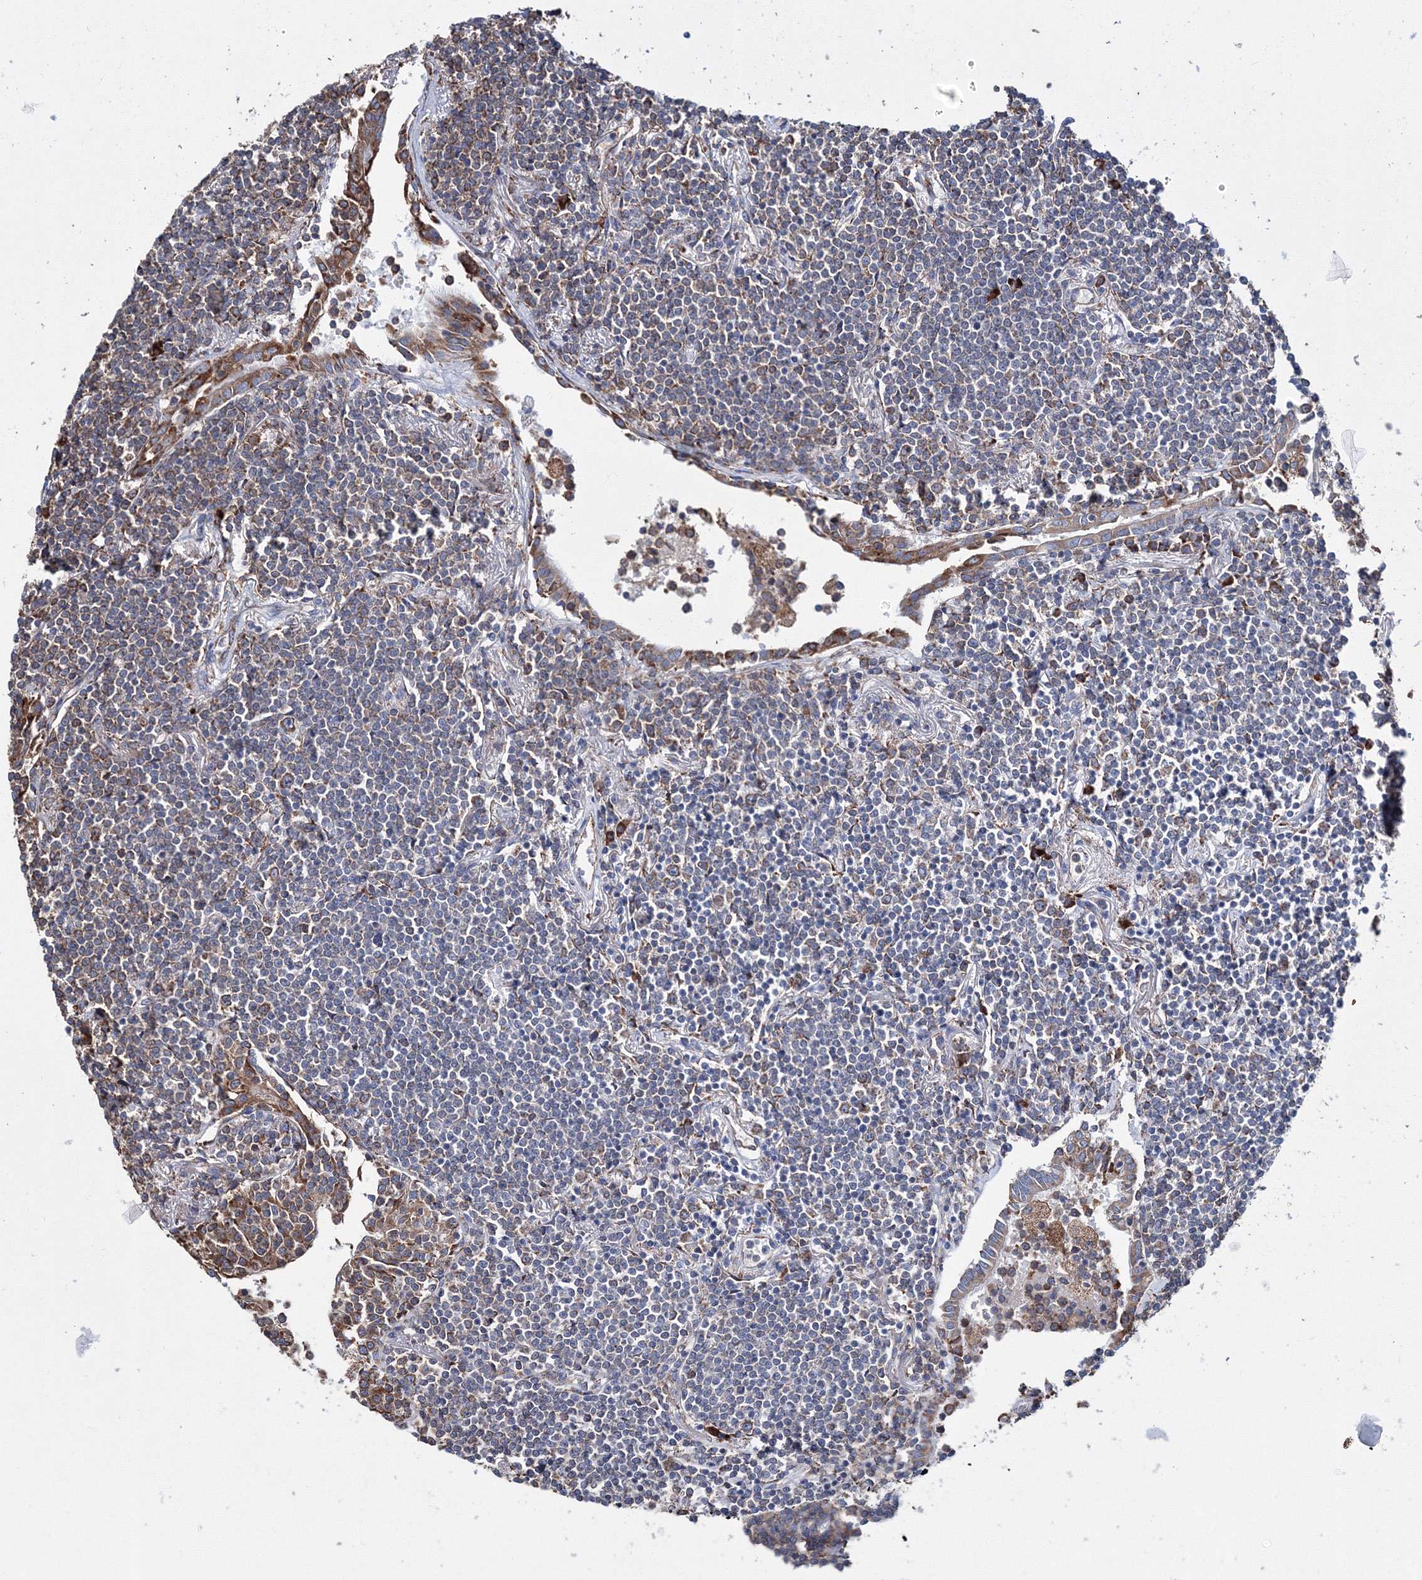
{"staining": {"intensity": "moderate", "quantity": "25%-75%", "location": "cytoplasmic/membranous"}, "tissue": "lymphoma", "cell_type": "Tumor cells", "image_type": "cancer", "snomed": [{"axis": "morphology", "description": "Malignant lymphoma, non-Hodgkin's type, Low grade"}, {"axis": "topography", "description": "Lung"}], "caption": "Moderate cytoplasmic/membranous protein positivity is appreciated in approximately 25%-75% of tumor cells in lymphoma.", "gene": "VPS8", "patient": {"sex": "female", "age": 71}}